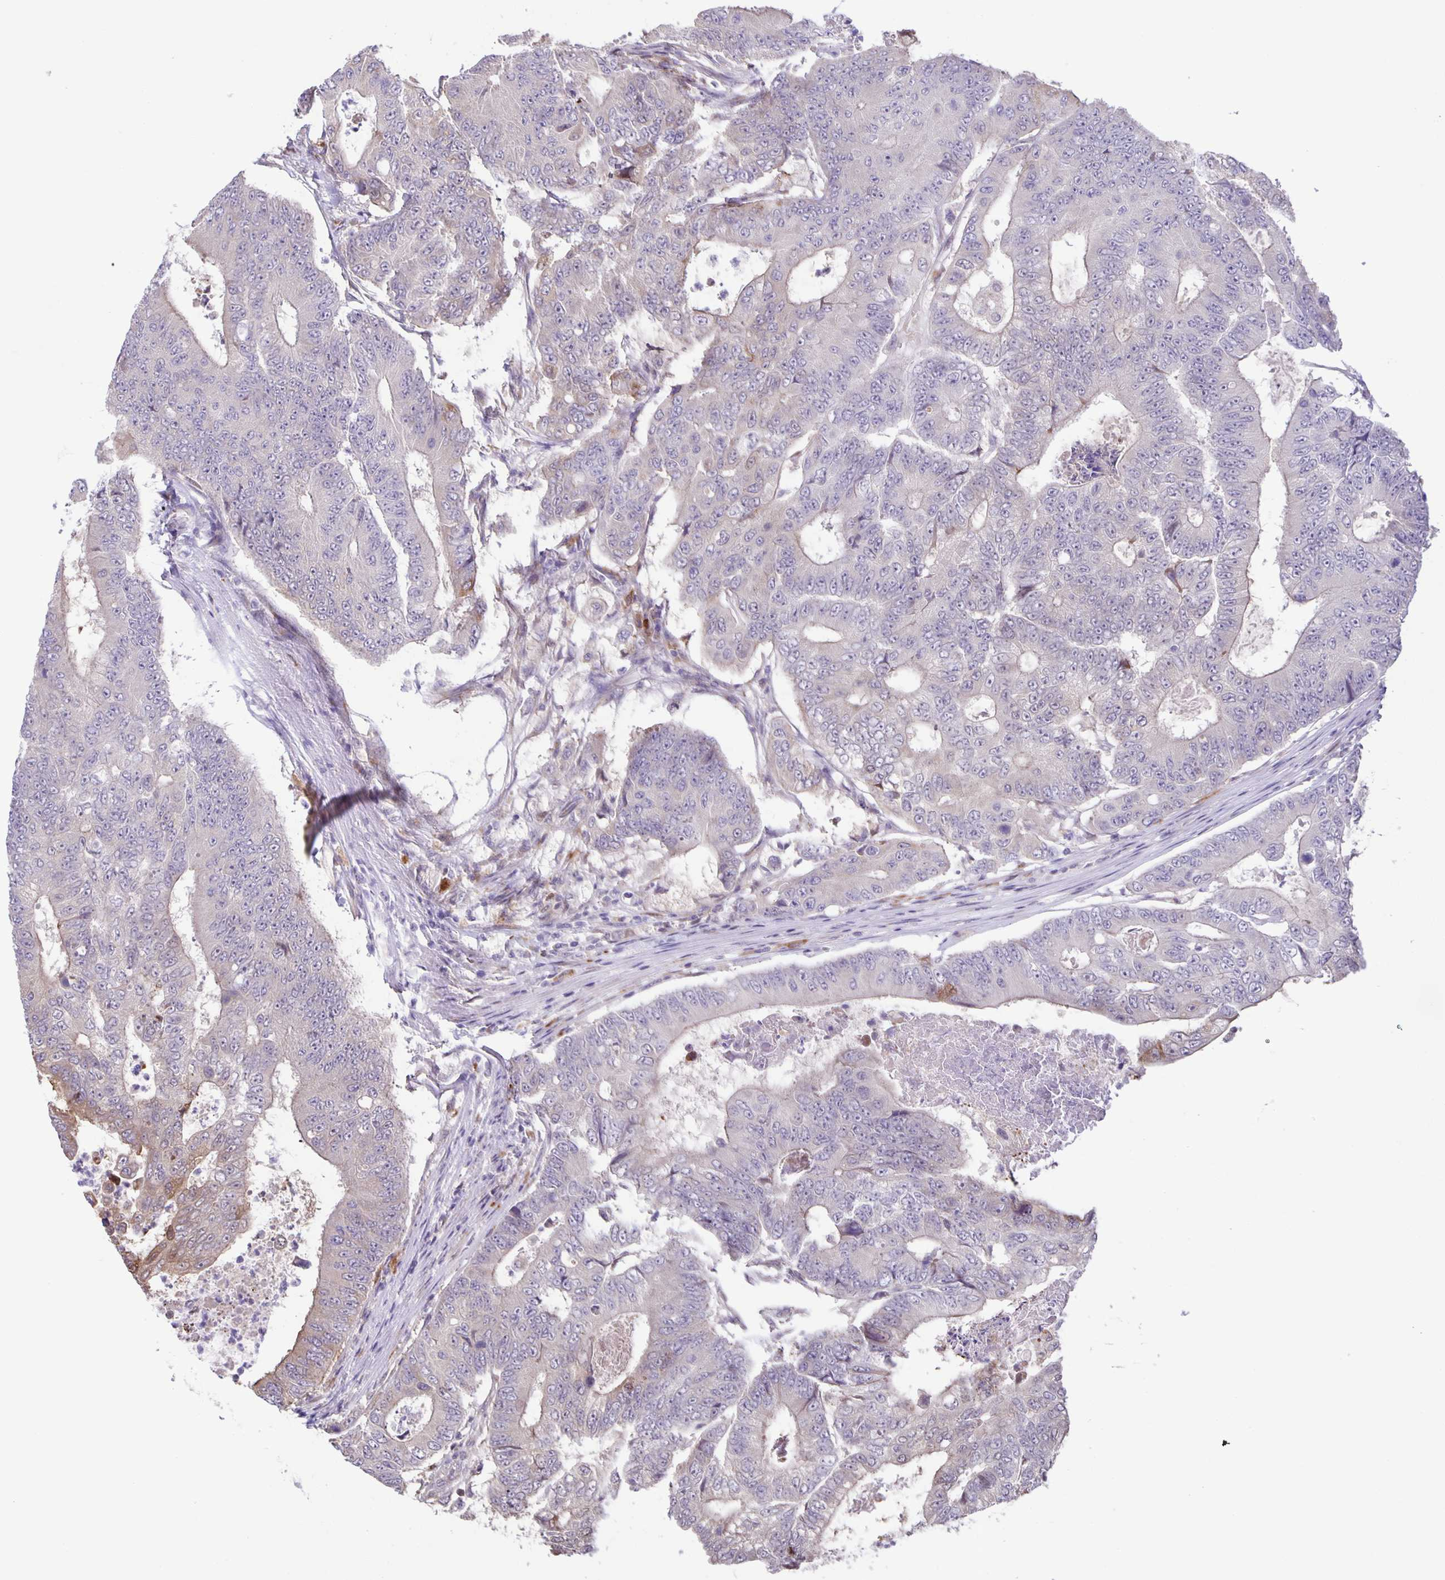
{"staining": {"intensity": "negative", "quantity": "none", "location": "none"}, "tissue": "colorectal cancer", "cell_type": "Tumor cells", "image_type": "cancer", "snomed": [{"axis": "morphology", "description": "Adenocarcinoma, NOS"}, {"axis": "topography", "description": "Colon"}], "caption": "Protein analysis of colorectal adenocarcinoma demonstrates no significant expression in tumor cells.", "gene": "MAPK12", "patient": {"sex": "female", "age": 48}}